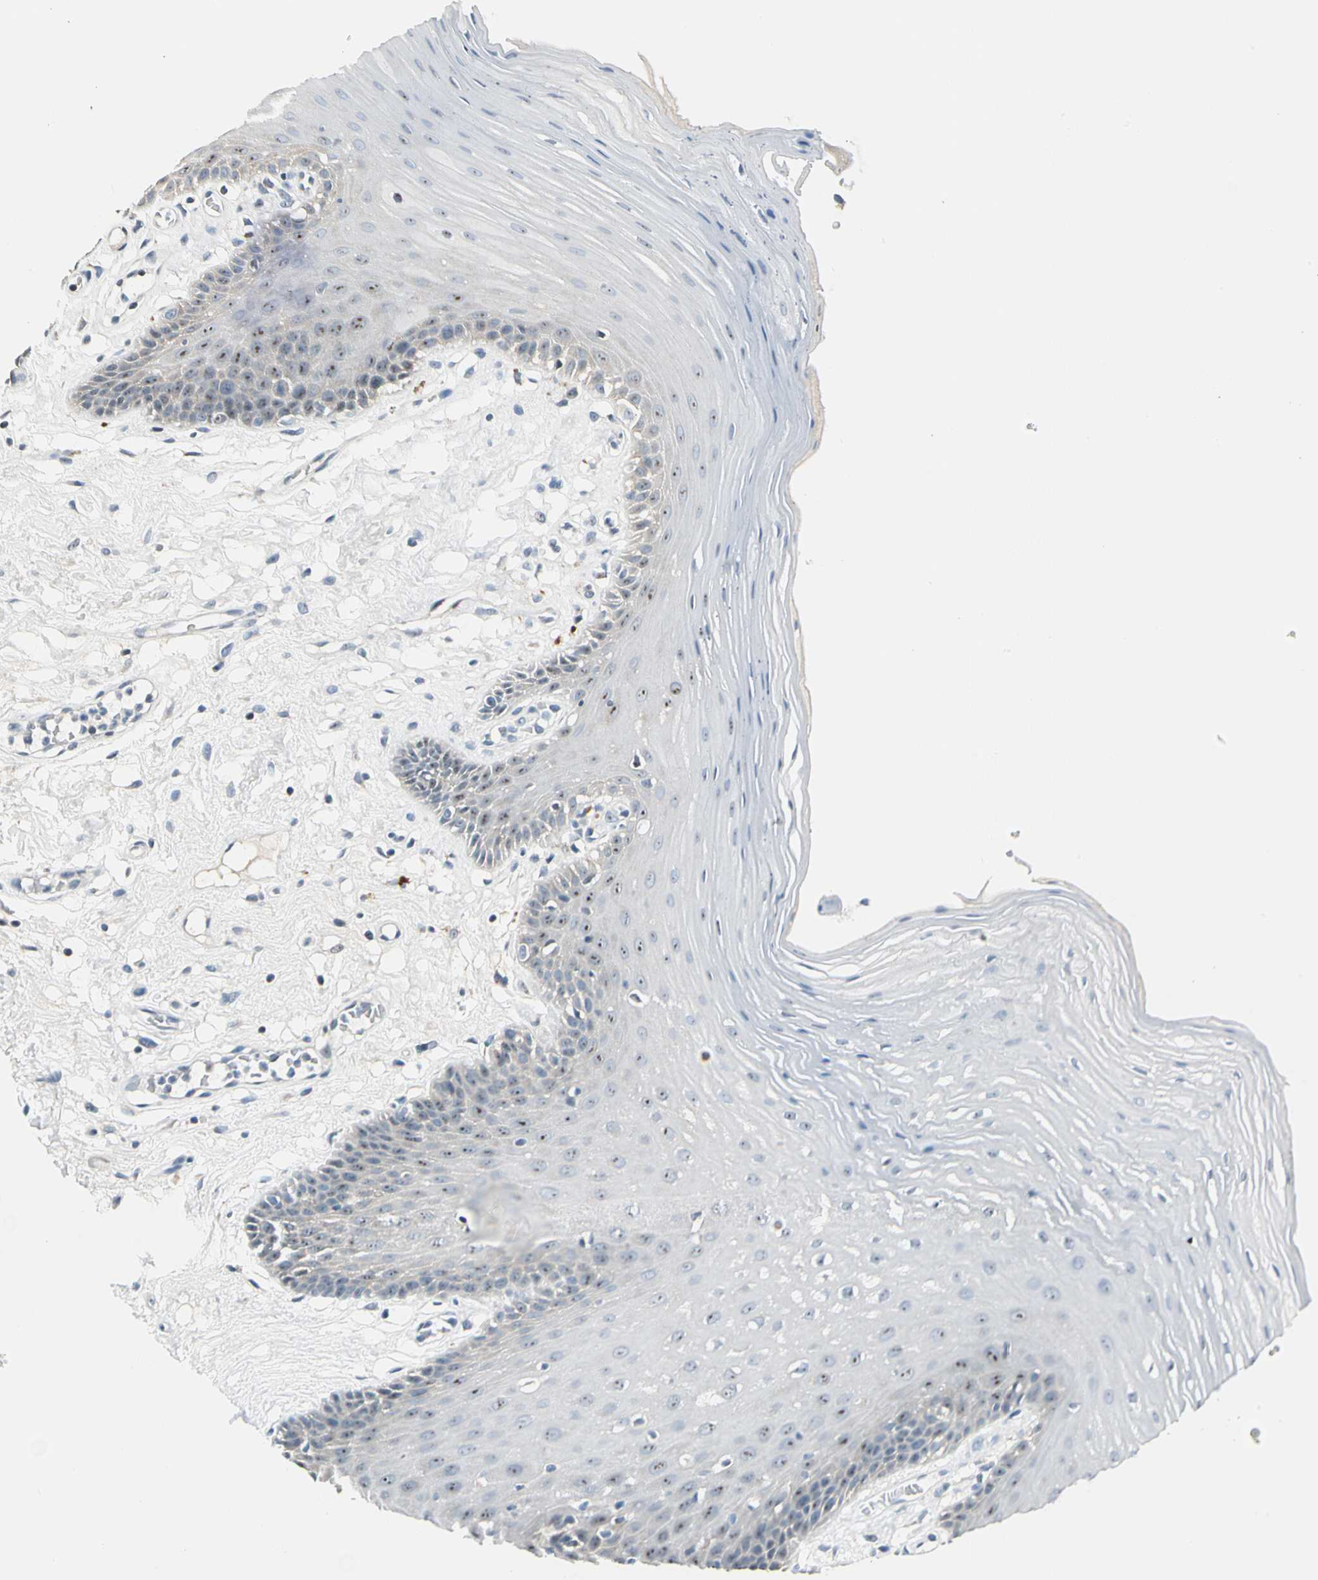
{"staining": {"intensity": "moderate", "quantity": "<25%", "location": "nuclear"}, "tissue": "oral mucosa", "cell_type": "Squamous epithelial cells", "image_type": "normal", "snomed": [{"axis": "morphology", "description": "Normal tissue, NOS"}, {"axis": "morphology", "description": "Squamous cell carcinoma, NOS"}, {"axis": "topography", "description": "Skeletal muscle"}, {"axis": "topography", "description": "Oral tissue"}, {"axis": "topography", "description": "Head-Neck"}], "caption": "An IHC micrograph of normal tissue is shown. Protein staining in brown labels moderate nuclear positivity in oral mucosa within squamous epithelial cells.", "gene": "ZSCAN1", "patient": {"sex": "male", "age": 71}}